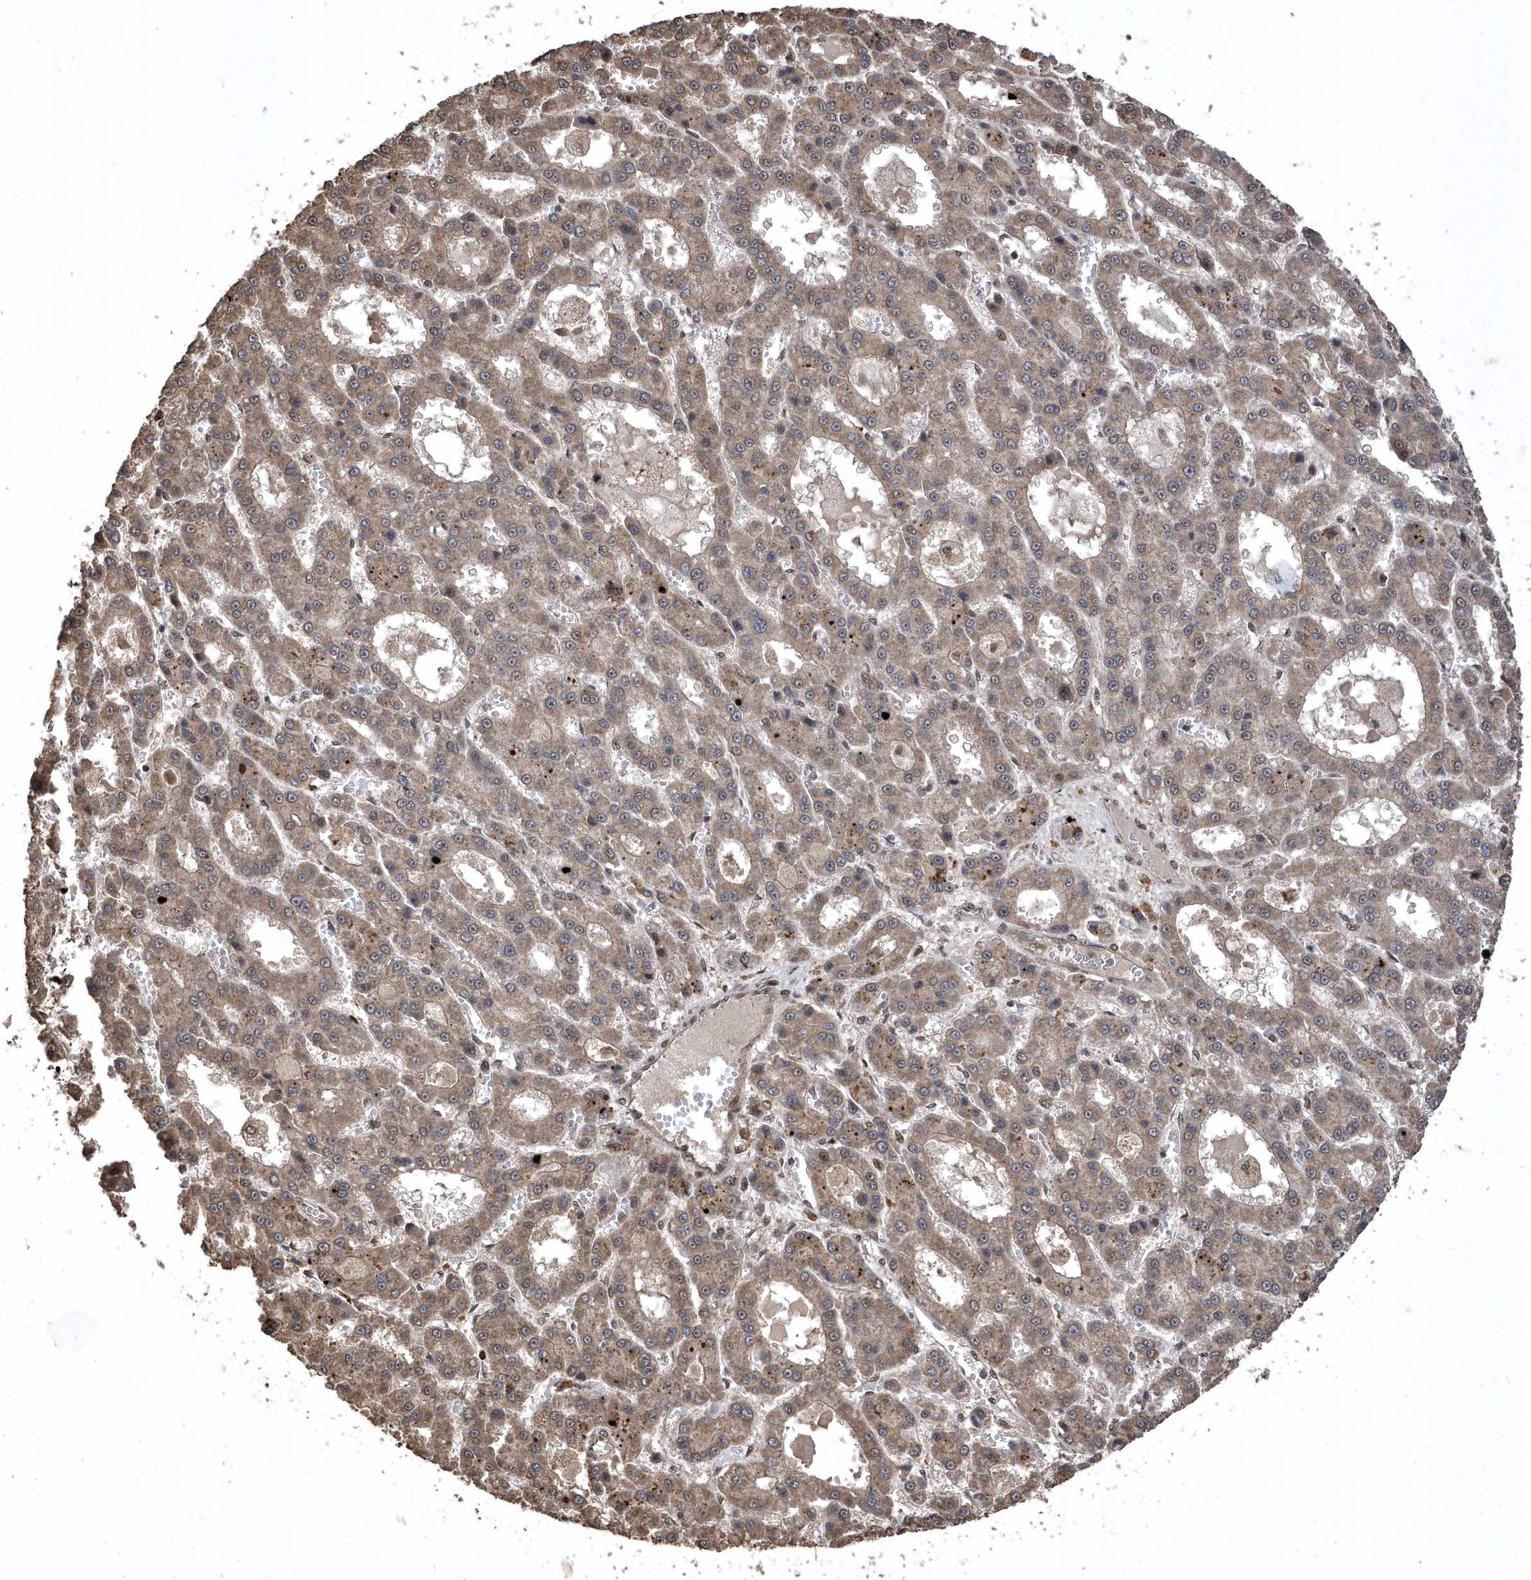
{"staining": {"intensity": "moderate", "quantity": ">75%", "location": "cytoplasmic/membranous"}, "tissue": "liver cancer", "cell_type": "Tumor cells", "image_type": "cancer", "snomed": [{"axis": "morphology", "description": "Carcinoma, Hepatocellular, NOS"}, {"axis": "topography", "description": "Liver"}], "caption": "Immunohistochemistry (IHC) of human liver cancer (hepatocellular carcinoma) displays medium levels of moderate cytoplasmic/membranous positivity in about >75% of tumor cells.", "gene": "INTS12", "patient": {"sex": "male", "age": 70}}